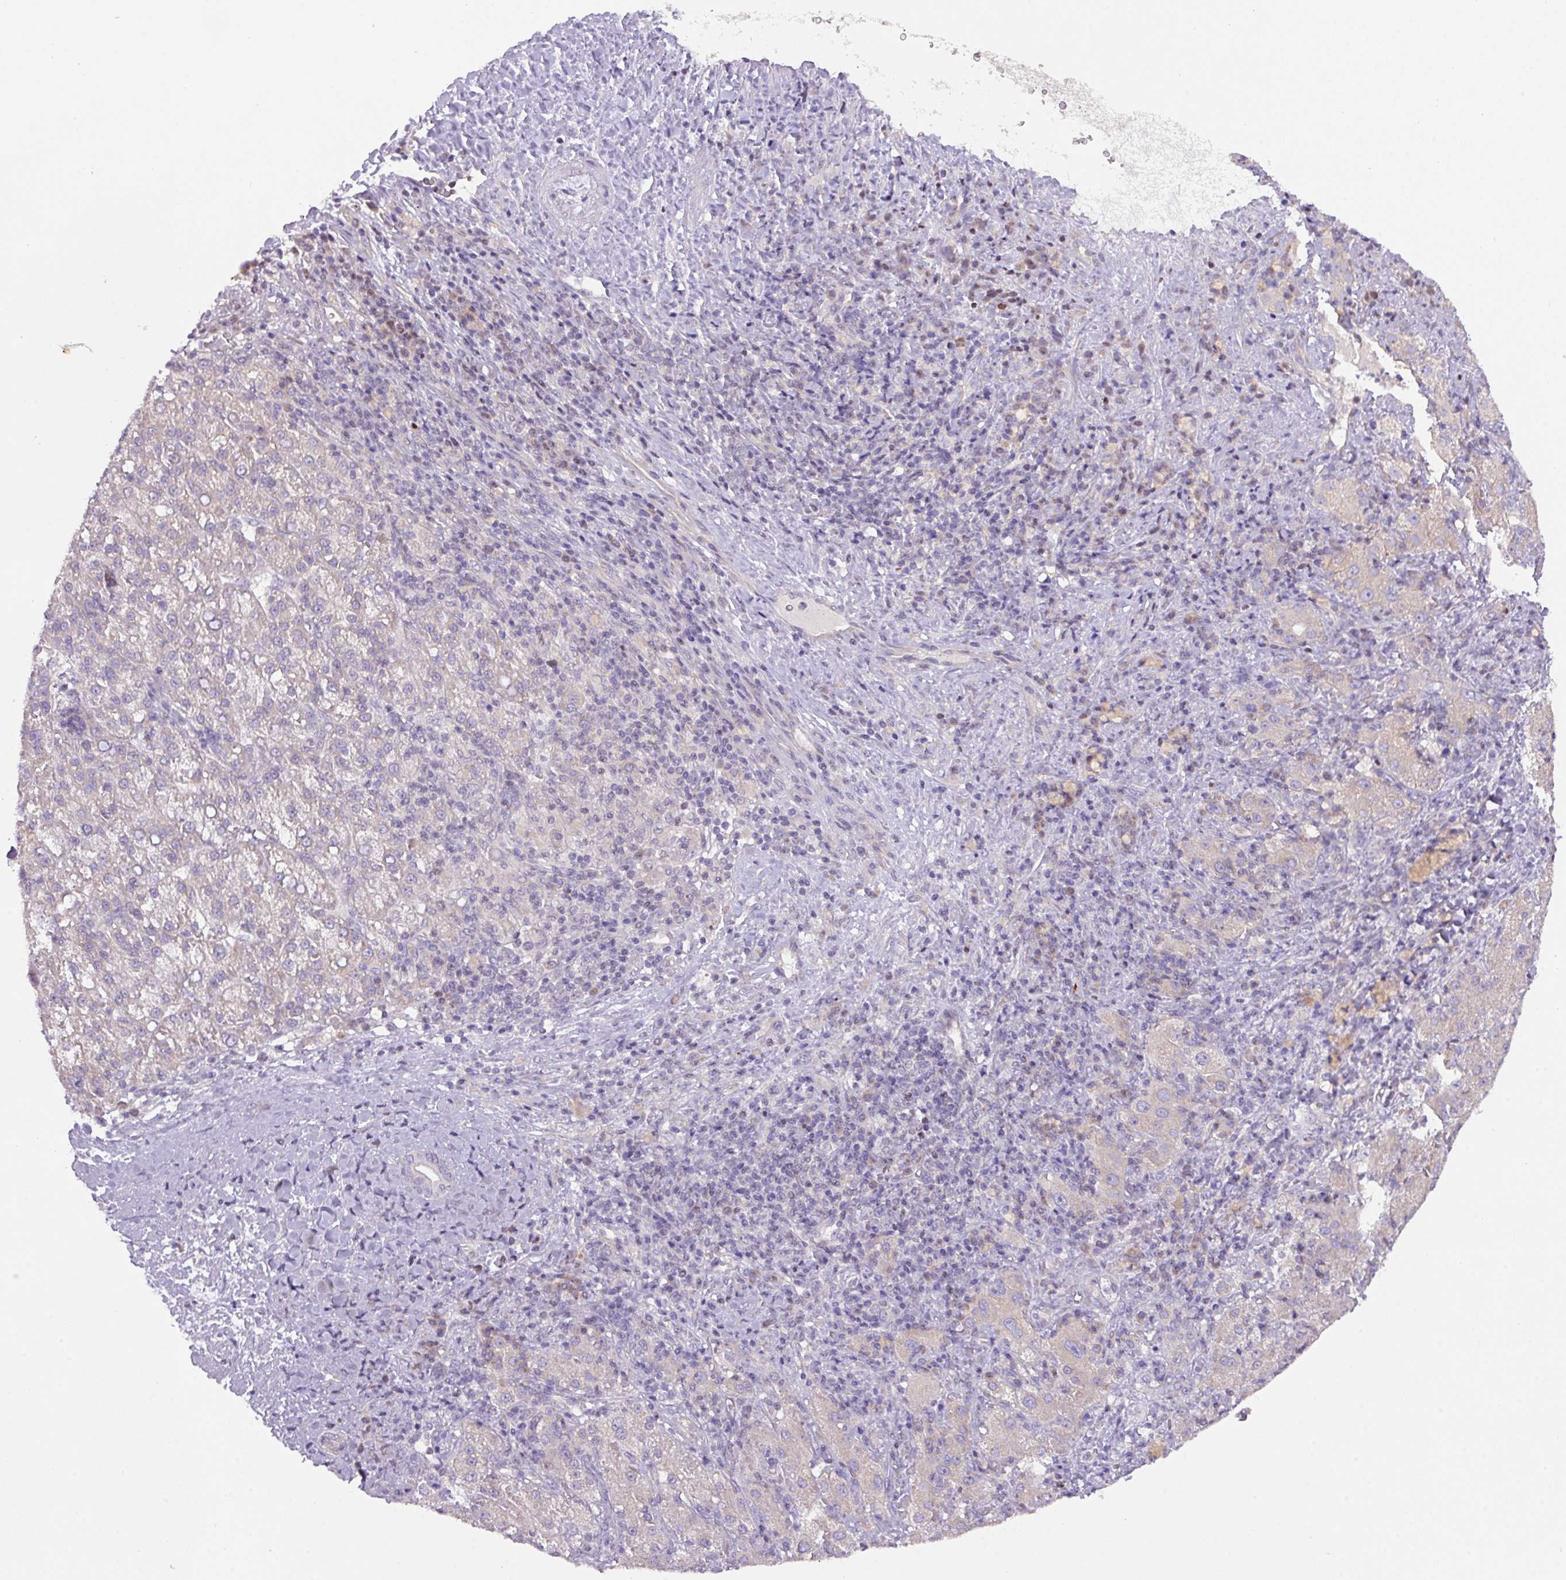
{"staining": {"intensity": "weak", "quantity": "<25%", "location": "cytoplasmic/membranous"}, "tissue": "liver cancer", "cell_type": "Tumor cells", "image_type": "cancer", "snomed": [{"axis": "morphology", "description": "Carcinoma, Hepatocellular, NOS"}, {"axis": "topography", "description": "Liver"}], "caption": "A micrograph of human liver hepatocellular carcinoma is negative for staining in tumor cells. Brightfield microscopy of immunohistochemistry (IHC) stained with DAB (3,3'-diaminobenzidine) (brown) and hematoxylin (blue), captured at high magnification.", "gene": "ZNF394", "patient": {"sex": "female", "age": 58}}